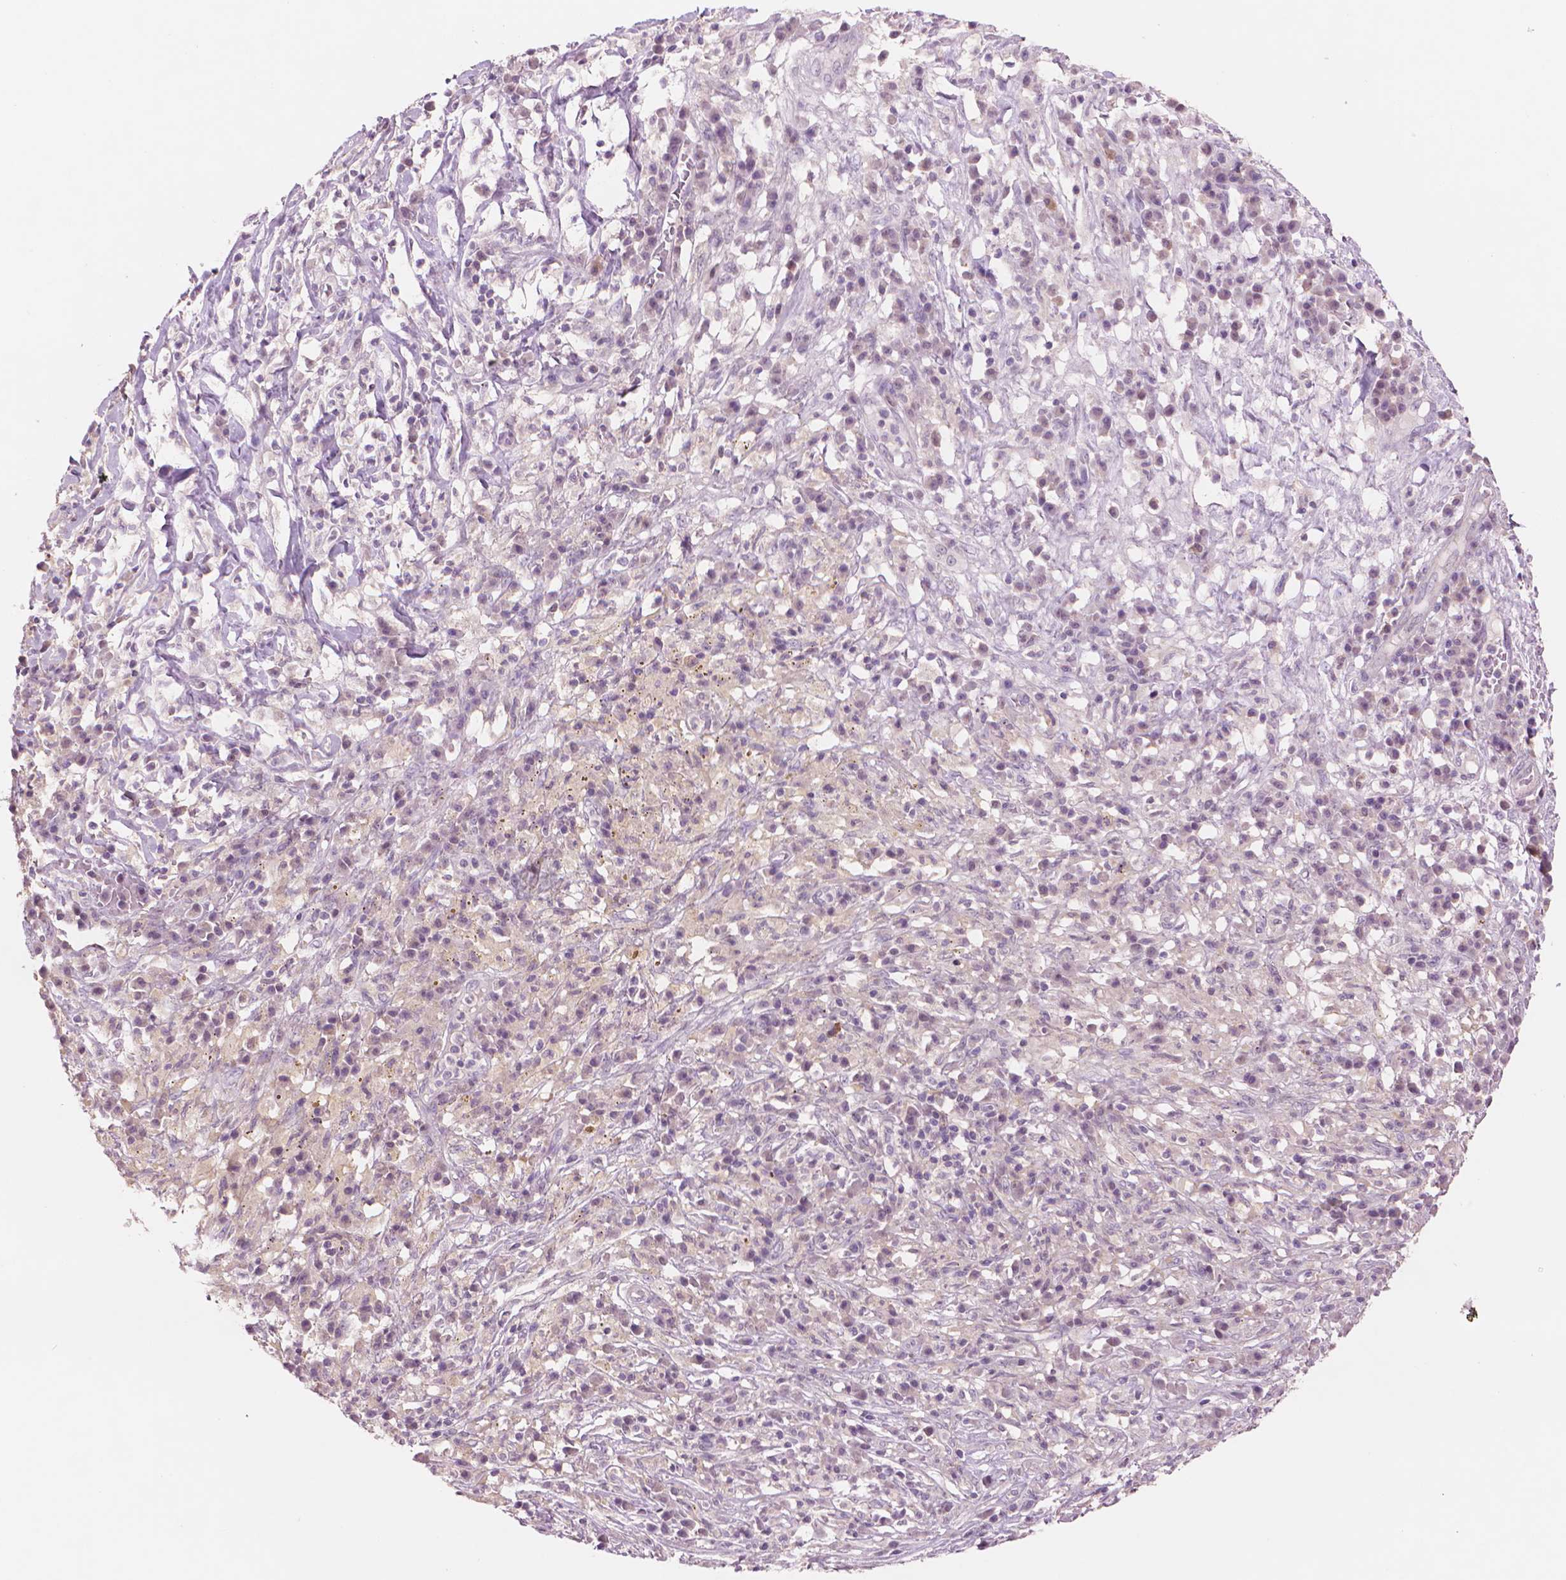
{"staining": {"intensity": "negative", "quantity": "none", "location": "none"}, "tissue": "melanoma", "cell_type": "Tumor cells", "image_type": "cancer", "snomed": [{"axis": "morphology", "description": "Malignant melanoma, NOS"}, {"axis": "topography", "description": "Skin"}], "caption": "Tumor cells show no significant expression in melanoma.", "gene": "ENO2", "patient": {"sex": "female", "age": 91}}